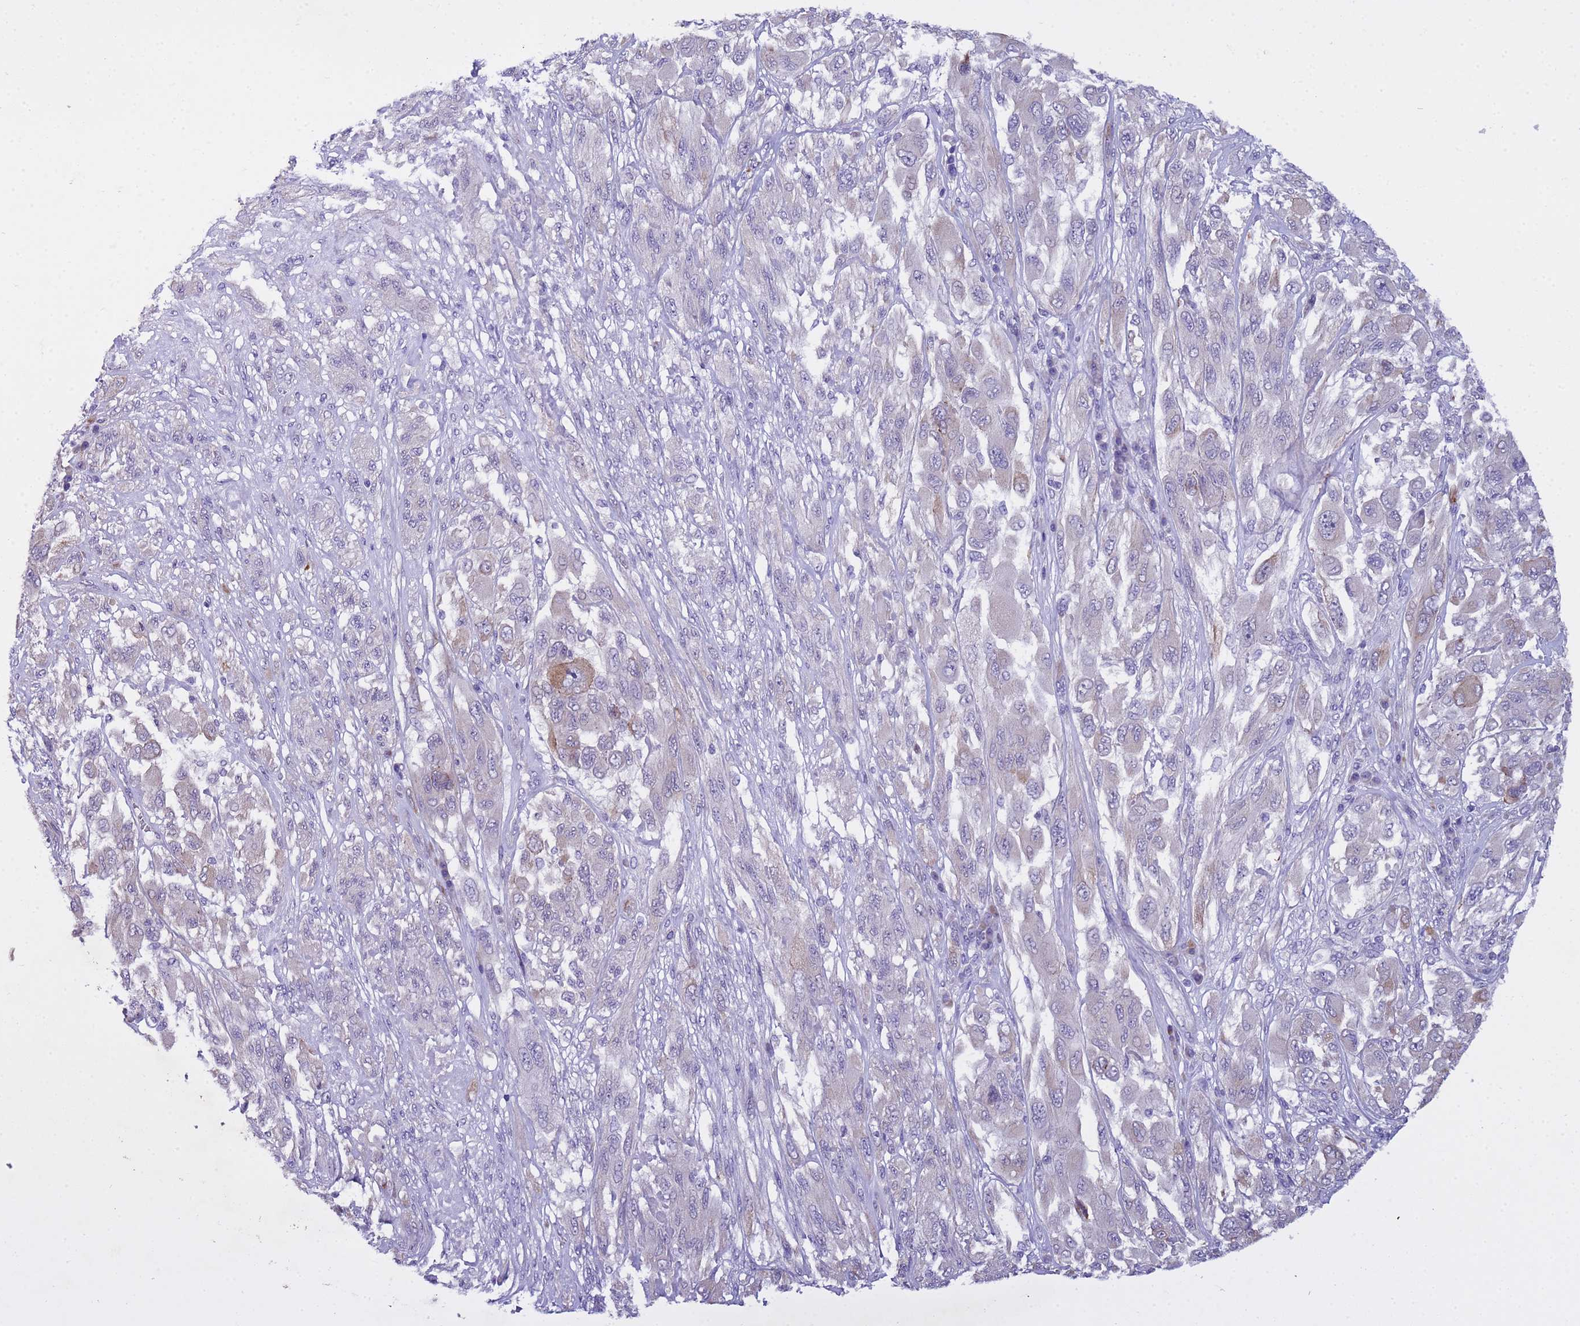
{"staining": {"intensity": "weak", "quantity": "<25%", "location": "cytoplasmic/membranous"}, "tissue": "melanoma", "cell_type": "Tumor cells", "image_type": "cancer", "snomed": [{"axis": "morphology", "description": "Malignant melanoma, NOS"}, {"axis": "topography", "description": "Skin"}], "caption": "The micrograph shows no significant positivity in tumor cells of melanoma.", "gene": "IGSF11", "patient": {"sex": "female", "age": 91}}